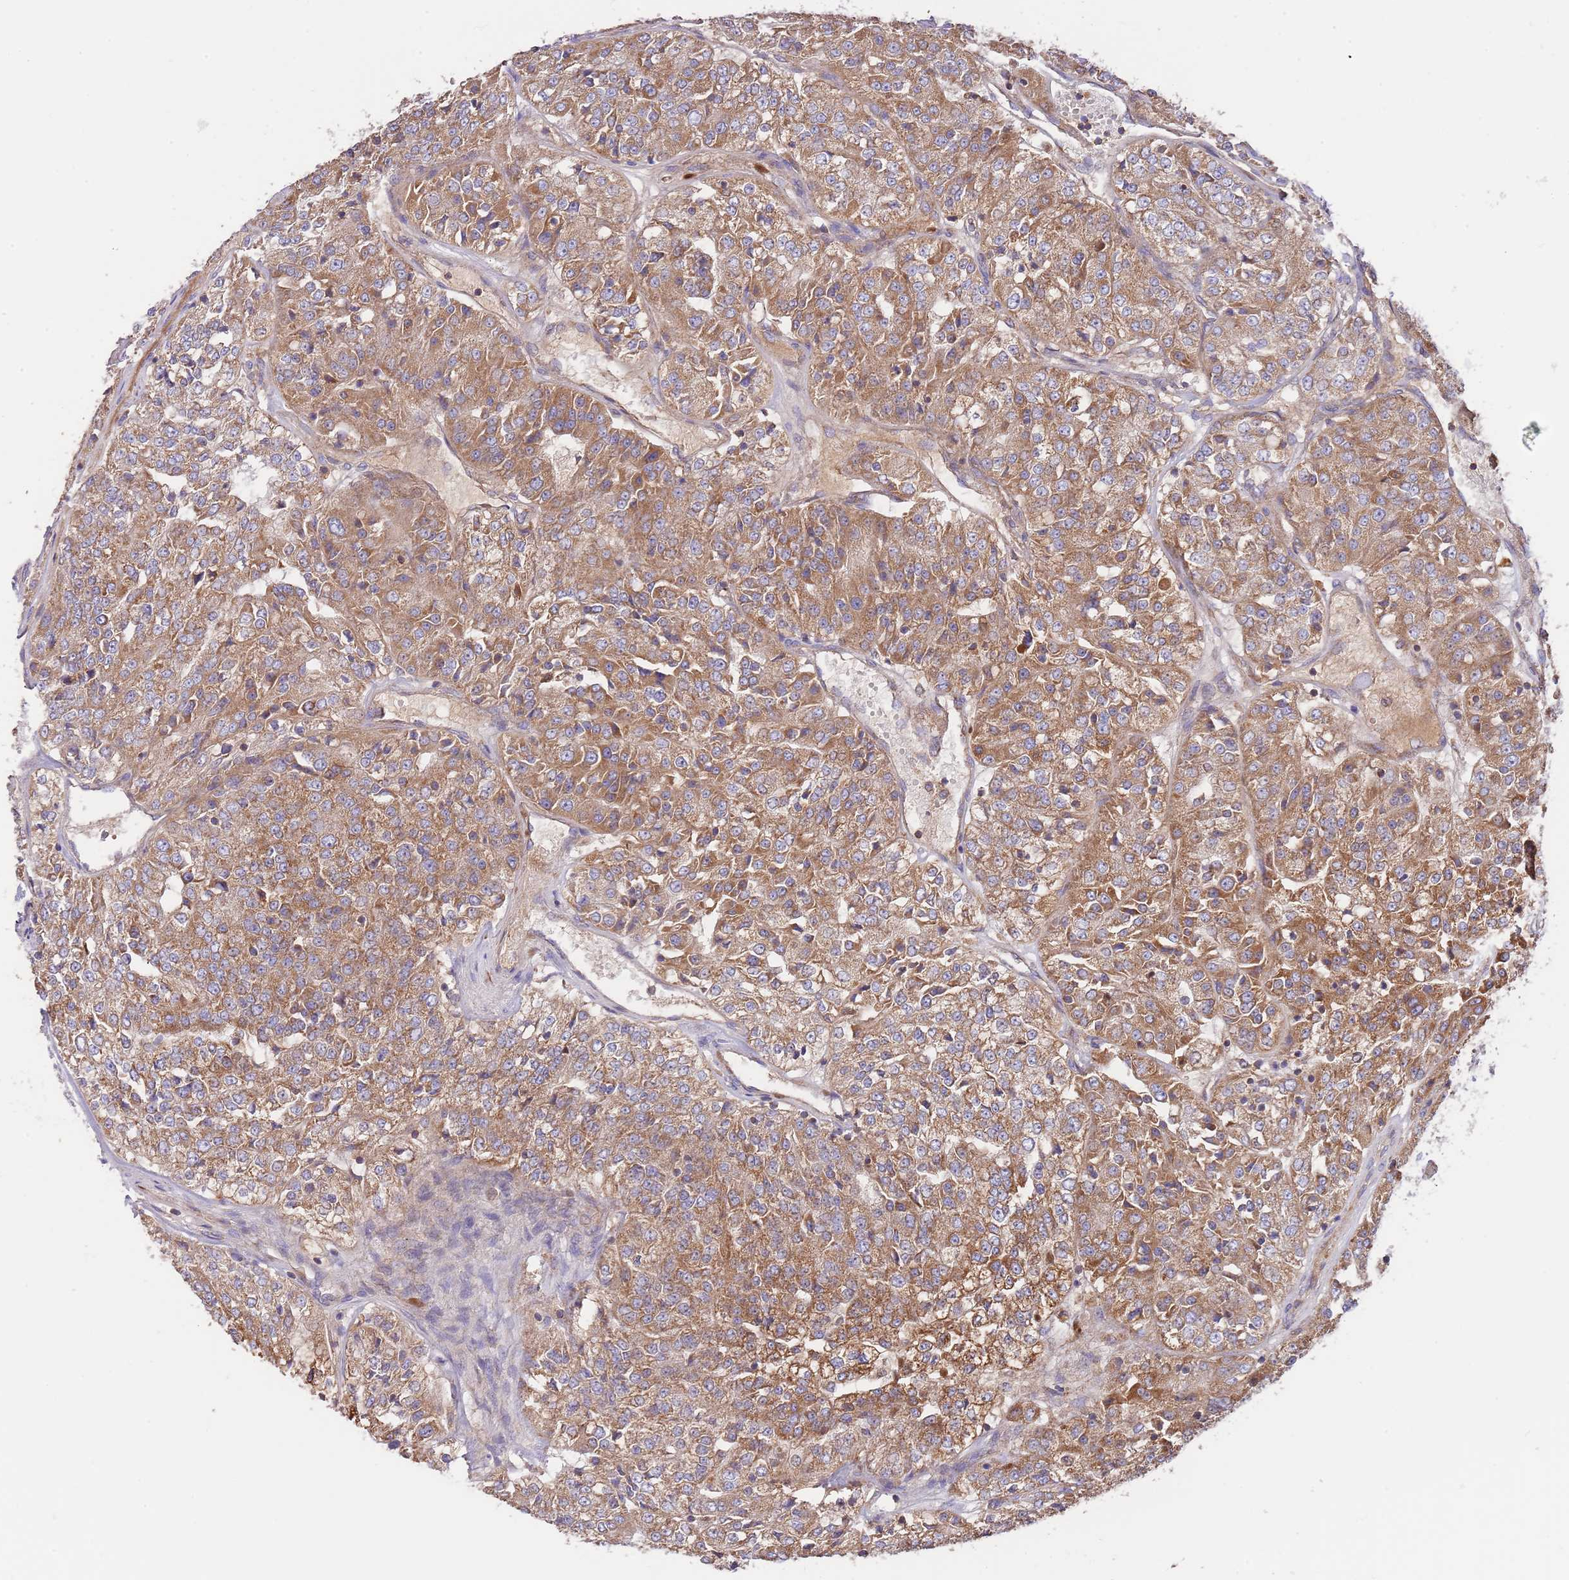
{"staining": {"intensity": "moderate", "quantity": ">75%", "location": "cytoplasmic/membranous"}, "tissue": "renal cancer", "cell_type": "Tumor cells", "image_type": "cancer", "snomed": [{"axis": "morphology", "description": "Adenocarcinoma, NOS"}, {"axis": "topography", "description": "Kidney"}], "caption": "Tumor cells exhibit moderate cytoplasmic/membranous positivity in about >75% of cells in renal adenocarcinoma.", "gene": "DNAJA3", "patient": {"sex": "female", "age": 63}}